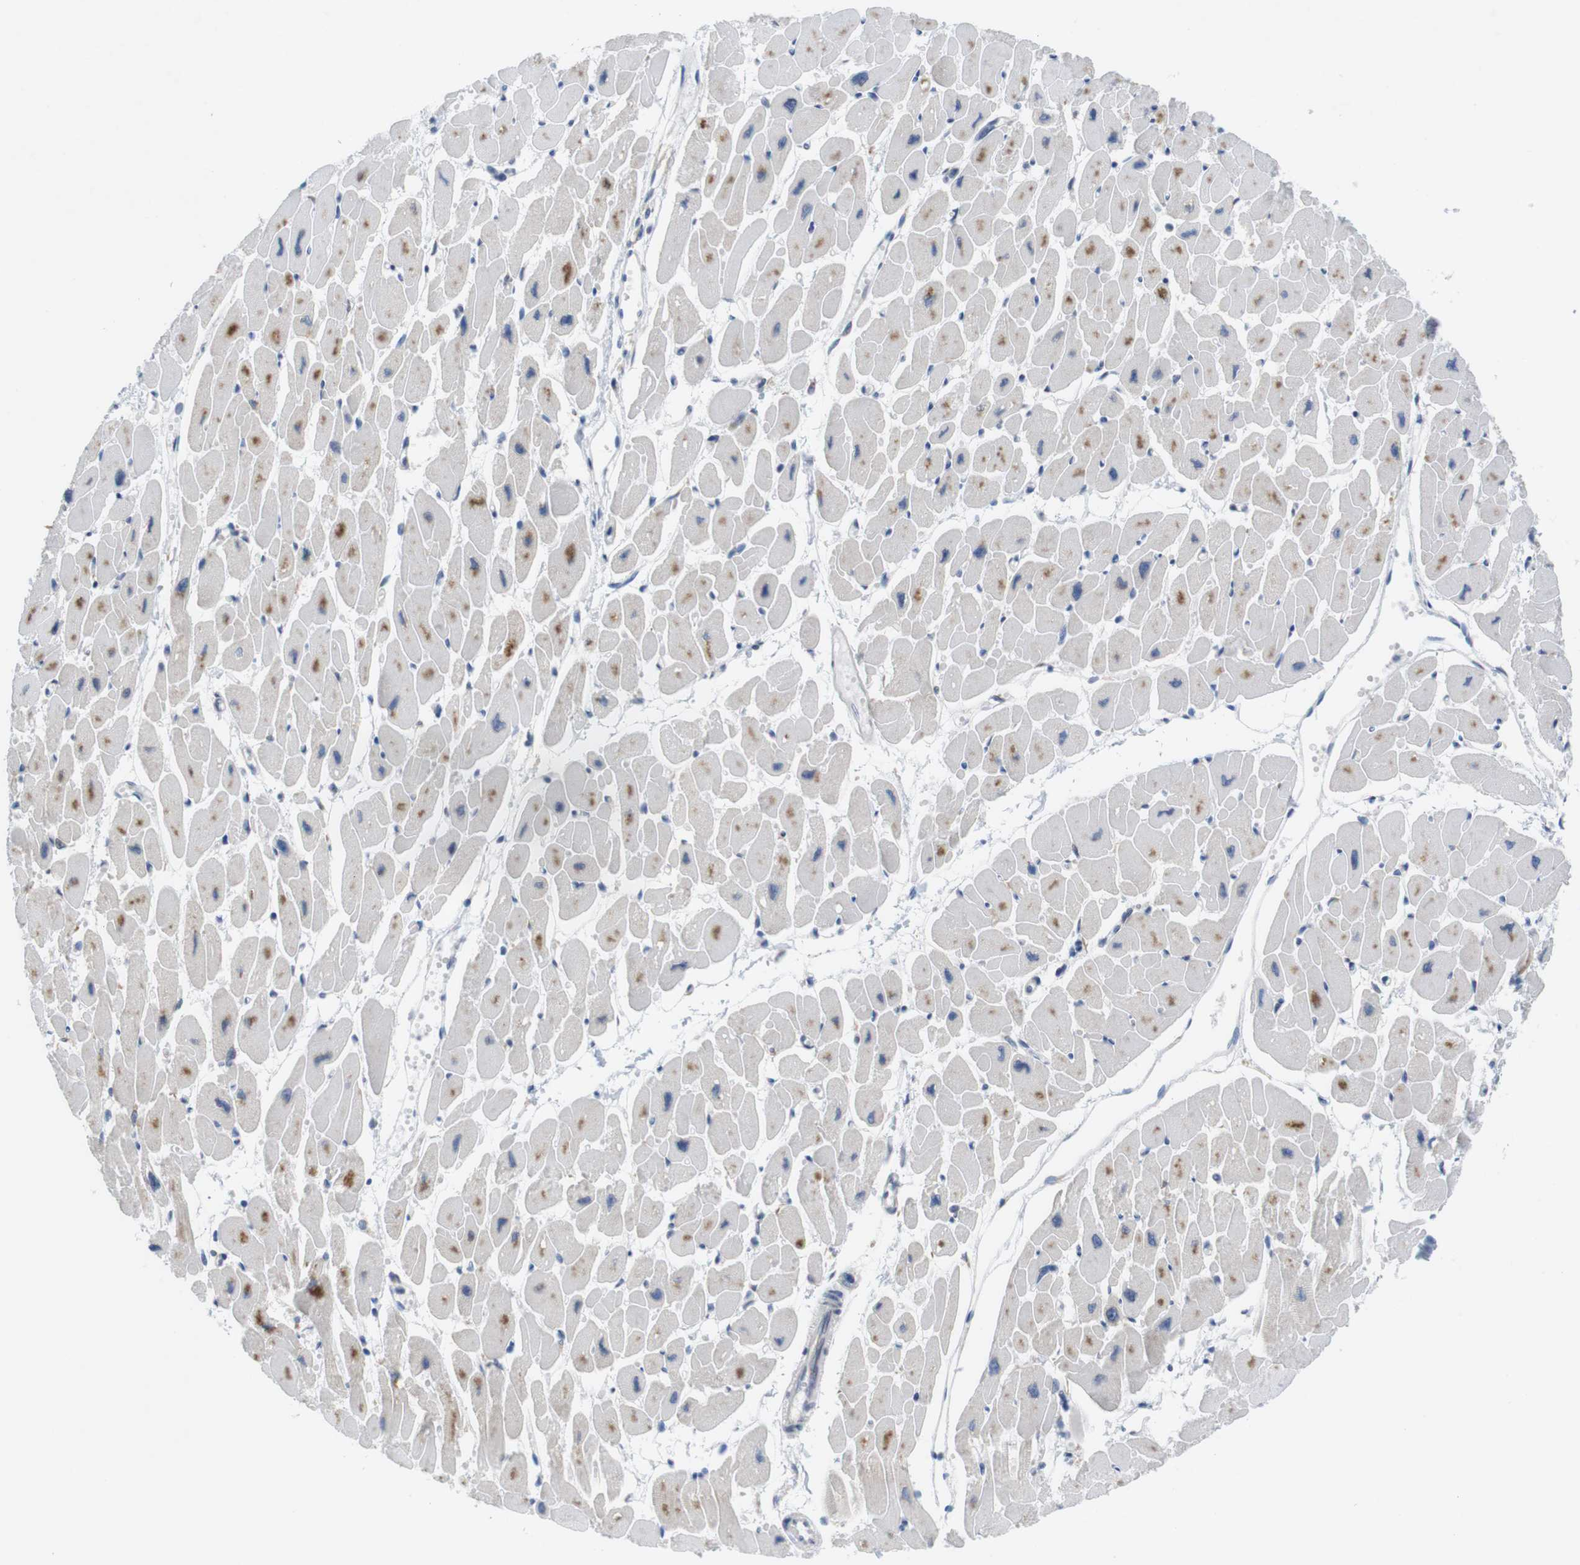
{"staining": {"intensity": "weak", "quantity": "<25%", "location": "cytoplasmic/membranous"}, "tissue": "heart muscle", "cell_type": "Cardiomyocytes", "image_type": "normal", "snomed": [{"axis": "morphology", "description": "Normal tissue, NOS"}, {"axis": "topography", "description": "Heart"}], "caption": "IHC micrograph of benign heart muscle: heart muscle stained with DAB (3,3'-diaminobenzidine) demonstrates no significant protein positivity in cardiomyocytes. The staining was performed using DAB to visualize the protein expression in brown, while the nuclei were stained in blue with hematoxylin (Magnification: 20x).", "gene": "ERGIC3", "patient": {"sex": "female", "age": 54}}